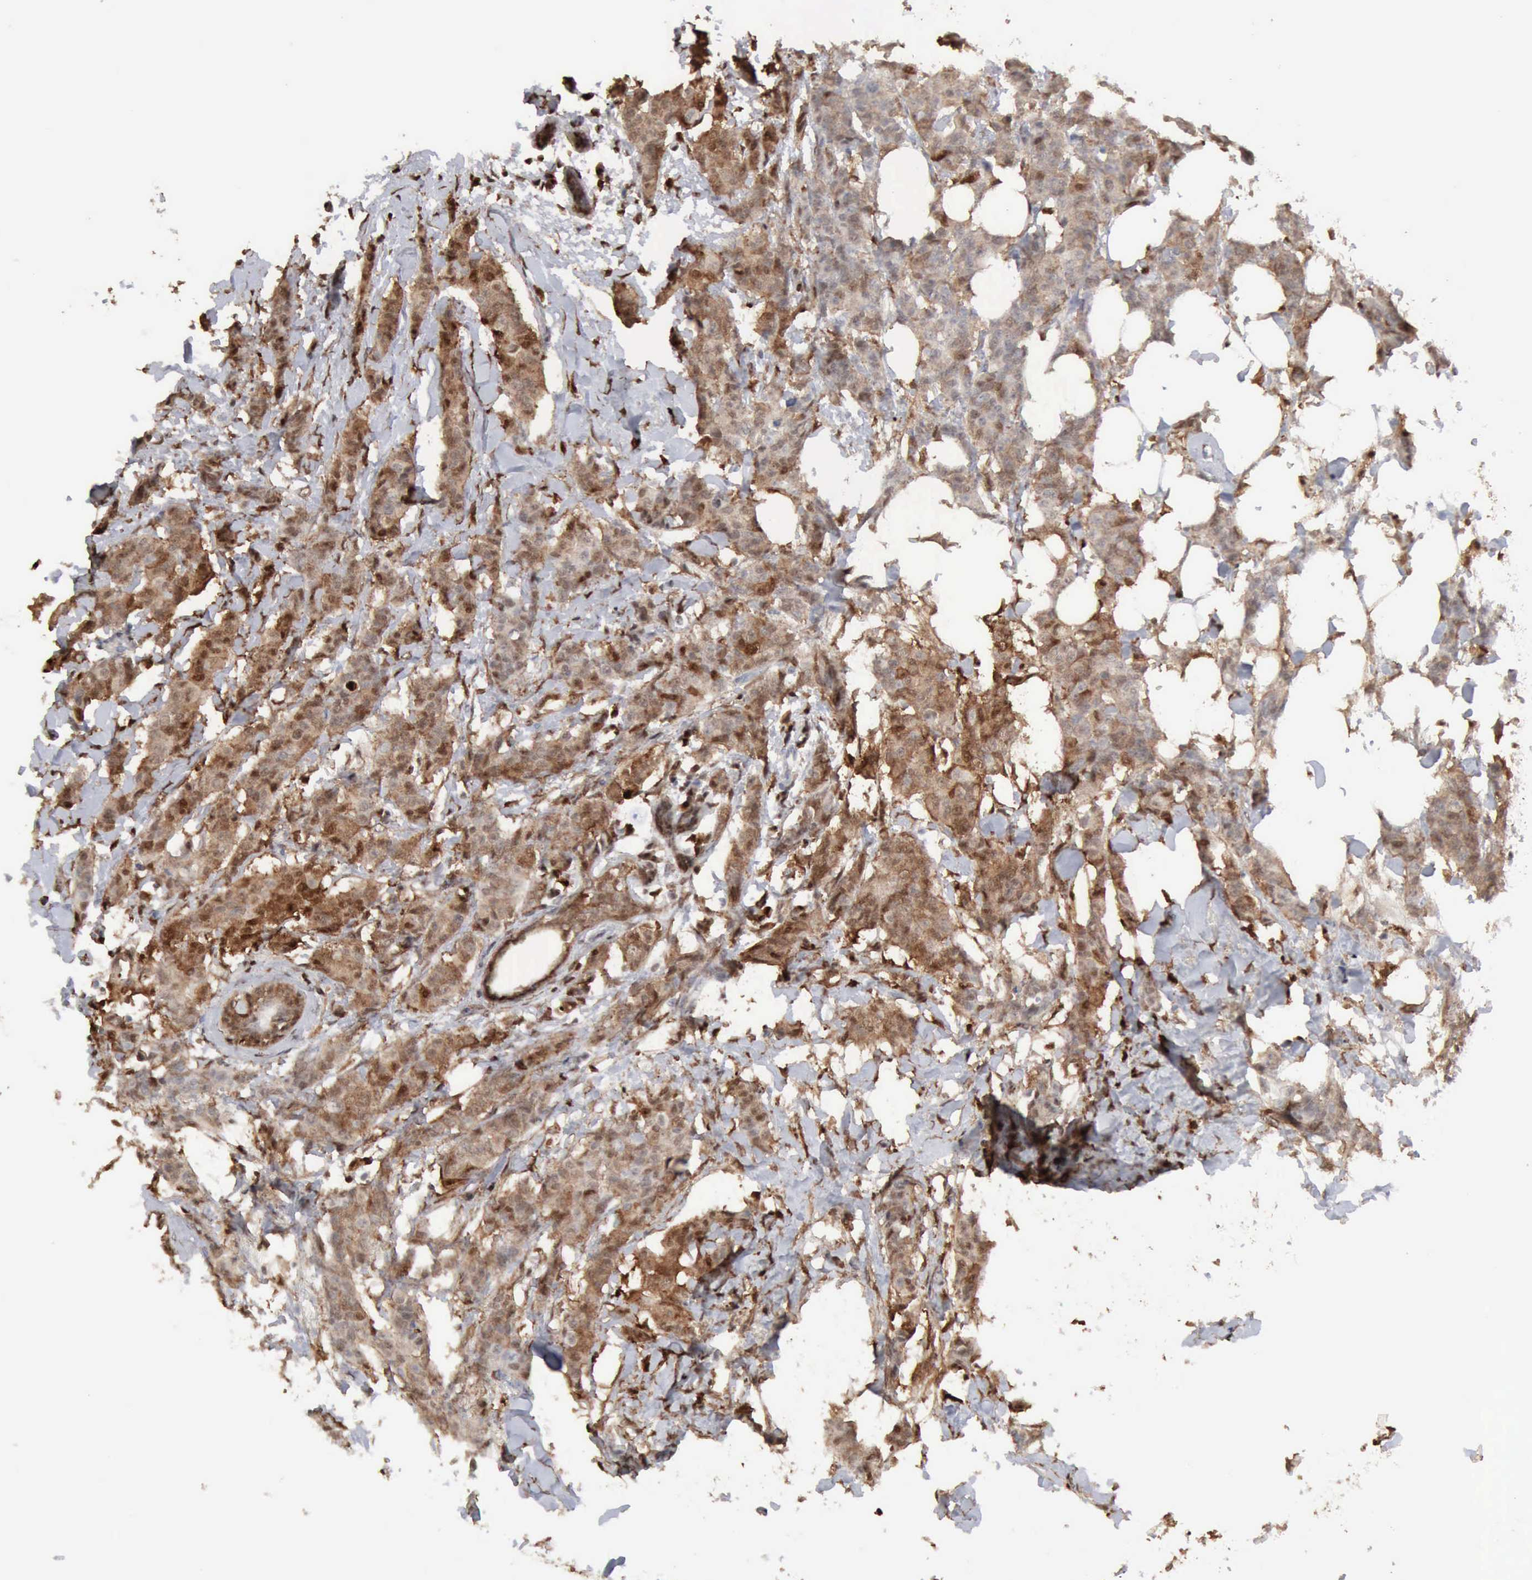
{"staining": {"intensity": "weak", "quantity": ">75%", "location": "cytoplasmic/membranous,nuclear"}, "tissue": "breast cancer", "cell_type": "Tumor cells", "image_type": "cancer", "snomed": [{"axis": "morphology", "description": "Duct carcinoma"}, {"axis": "topography", "description": "Breast"}], "caption": "A high-resolution image shows IHC staining of infiltrating ductal carcinoma (breast), which exhibits weak cytoplasmic/membranous and nuclear staining in about >75% of tumor cells.", "gene": "STAT1", "patient": {"sex": "female", "age": 40}}